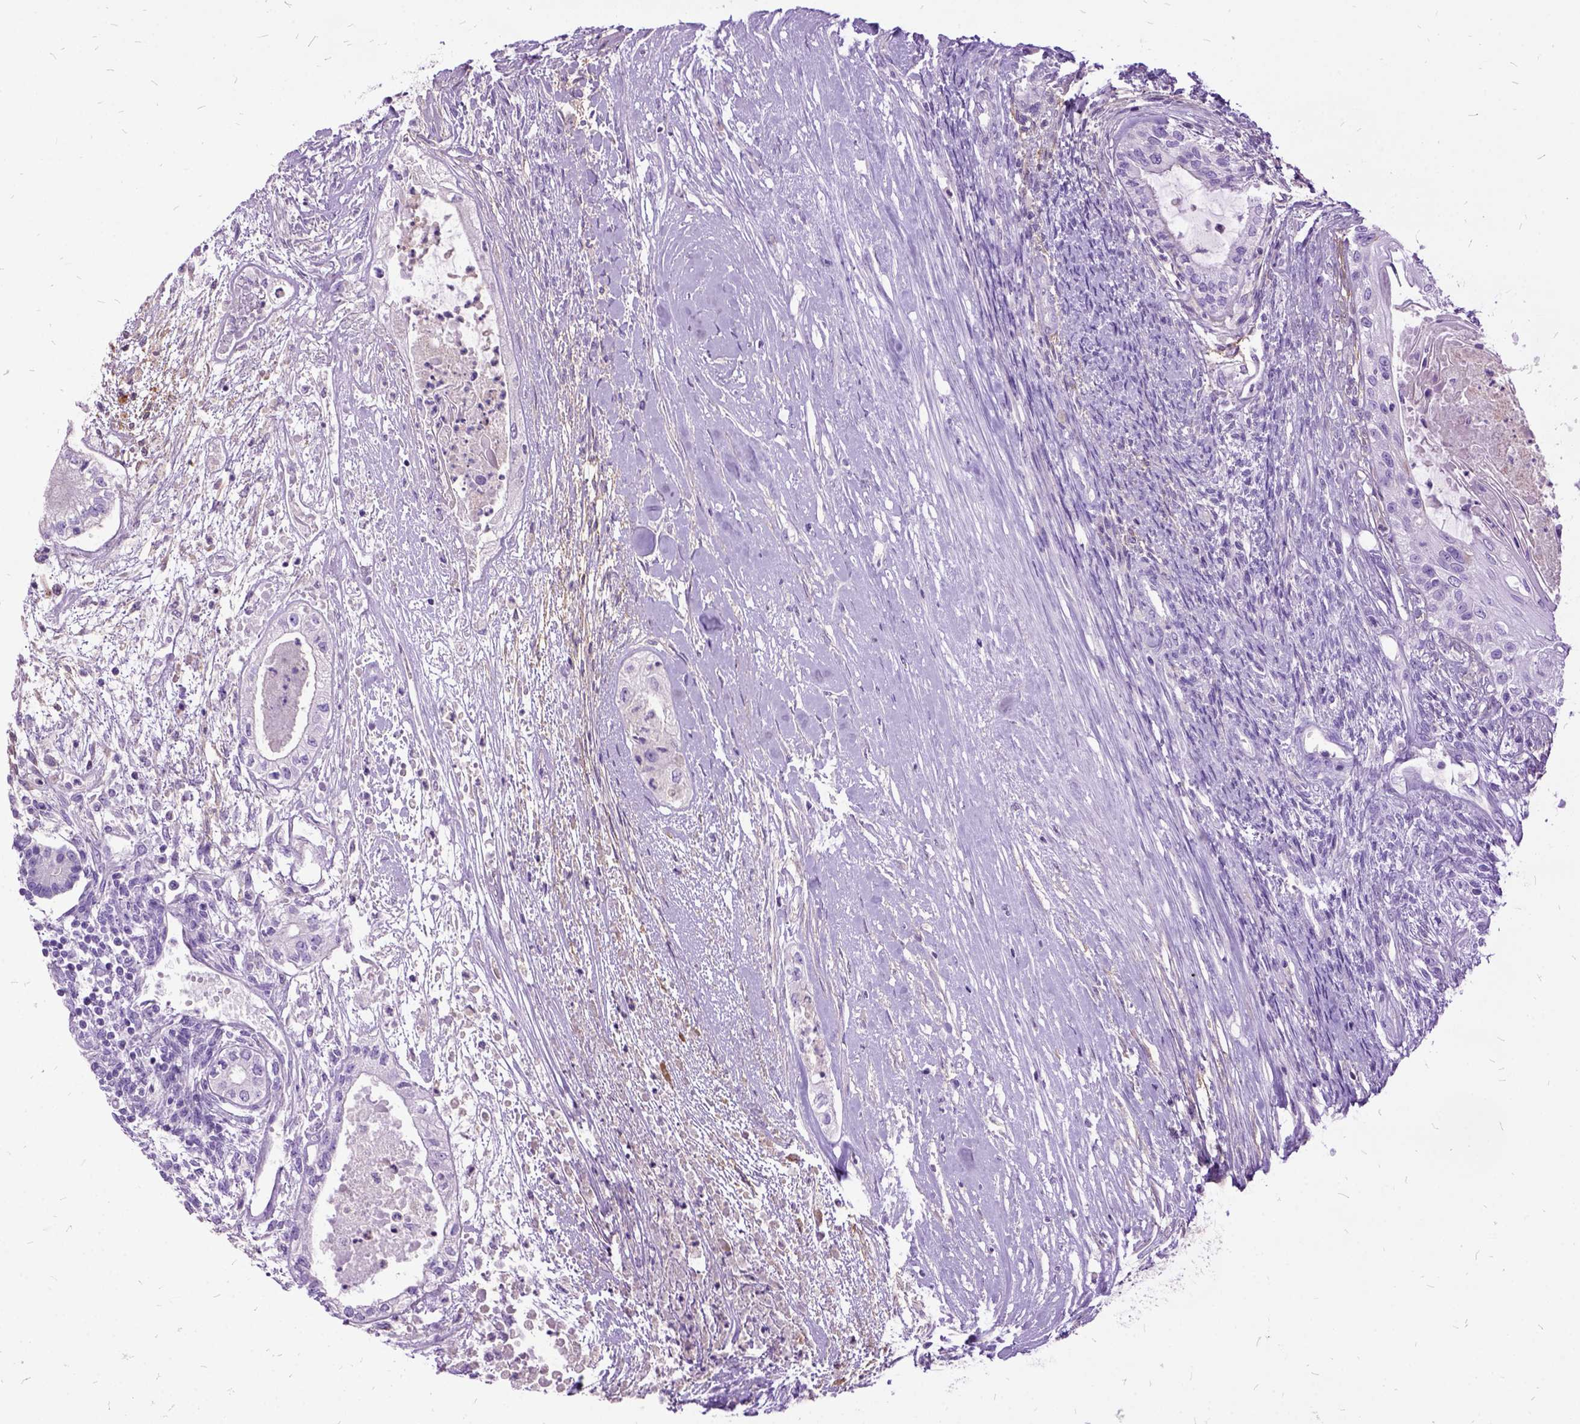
{"staining": {"intensity": "negative", "quantity": "none", "location": "none"}, "tissue": "testis cancer", "cell_type": "Tumor cells", "image_type": "cancer", "snomed": [{"axis": "morphology", "description": "Carcinoma, Embryonal, NOS"}, {"axis": "topography", "description": "Testis"}], "caption": "Testis cancer (embryonal carcinoma) was stained to show a protein in brown. There is no significant positivity in tumor cells.", "gene": "MME", "patient": {"sex": "male", "age": 37}}